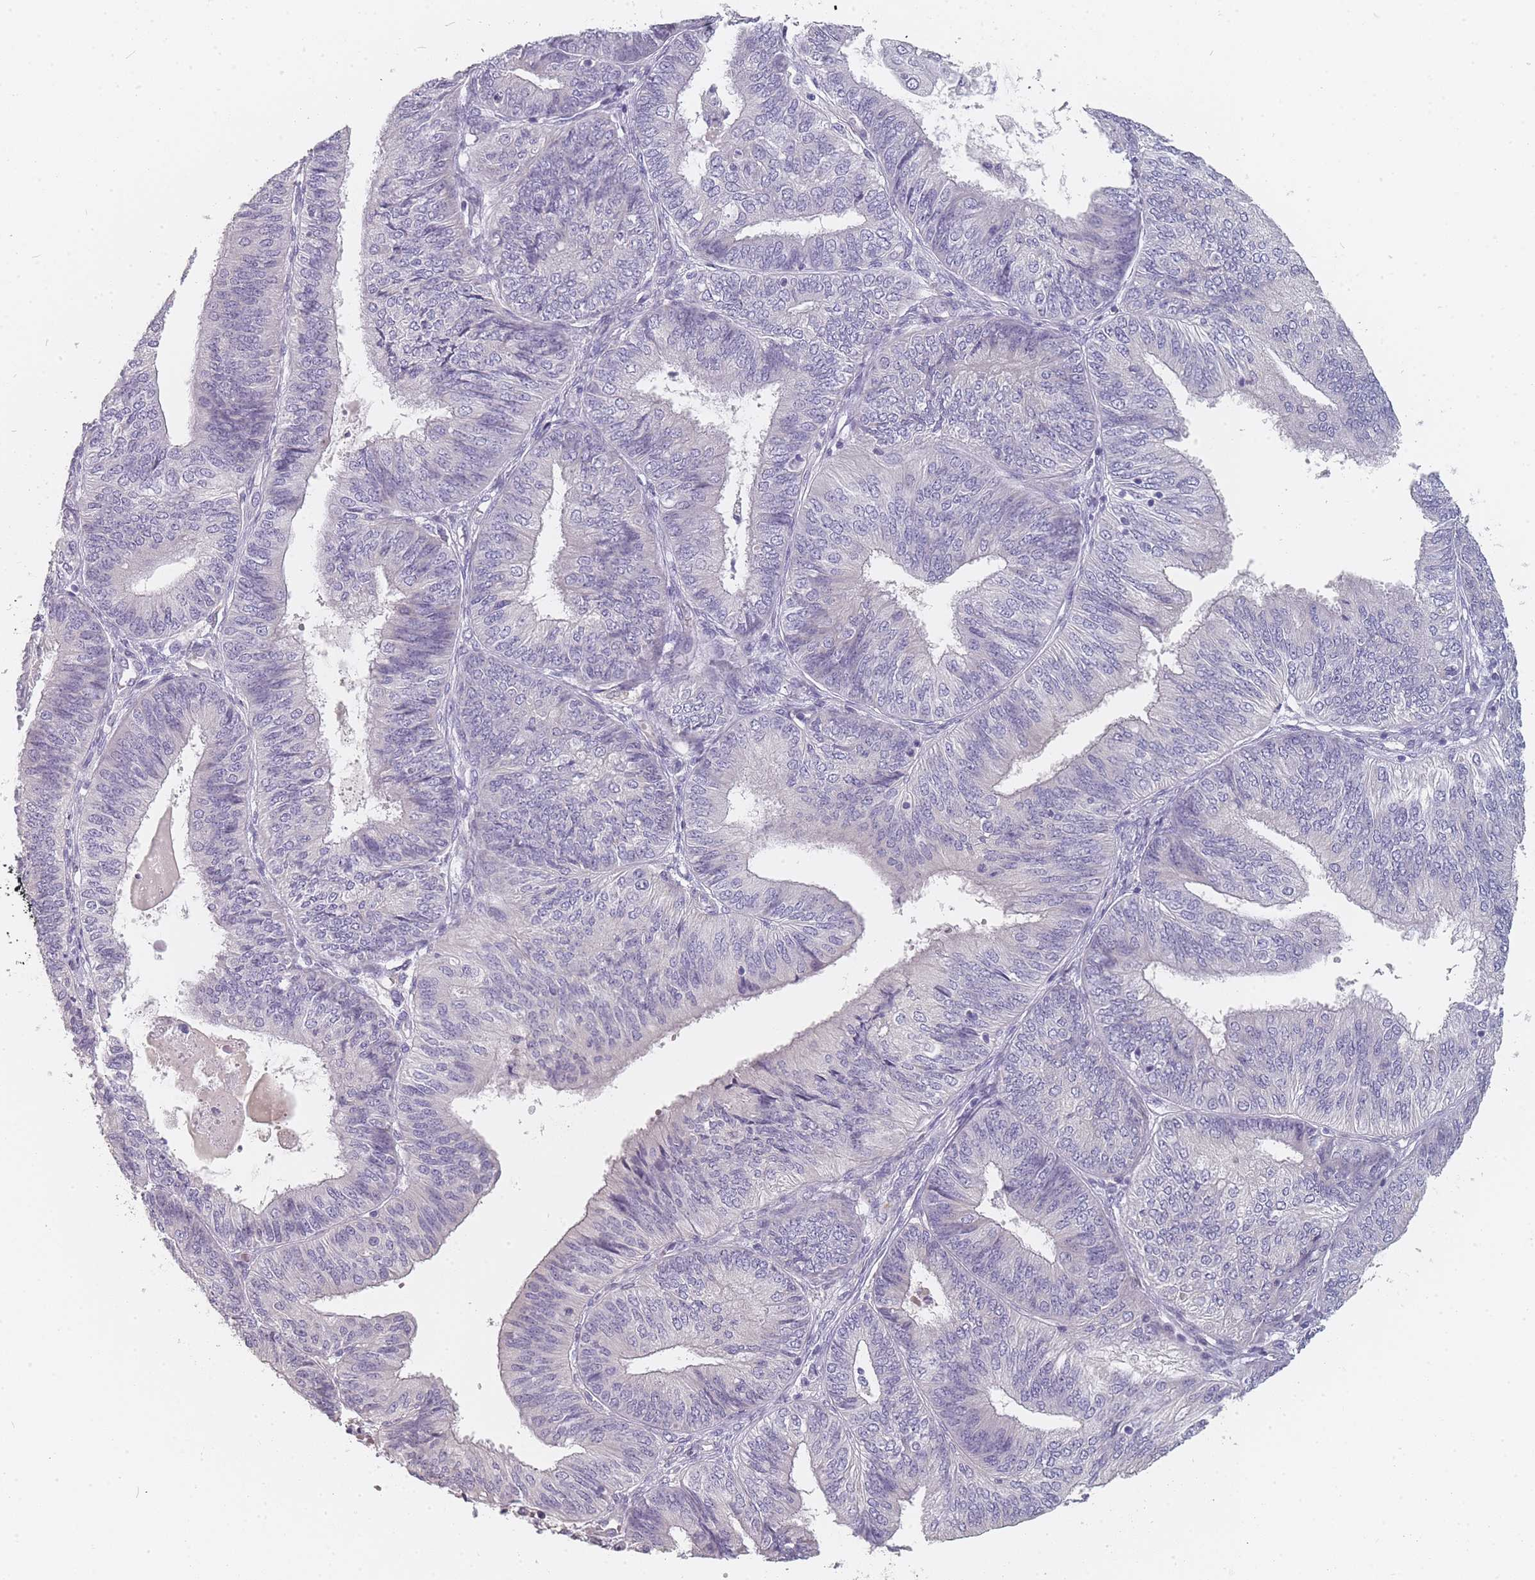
{"staining": {"intensity": "negative", "quantity": "none", "location": "none"}, "tissue": "endometrial cancer", "cell_type": "Tumor cells", "image_type": "cancer", "snomed": [{"axis": "morphology", "description": "Adenocarcinoma, NOS"}, {"axis": "topography", "description": "Endometrium"}], "caption": "There is no significant staining in tumor cells of endometrial cancer (adenocarcinoma).", "gene": "SLC35E4", "patient": {"sex": "female", "age": 58}}